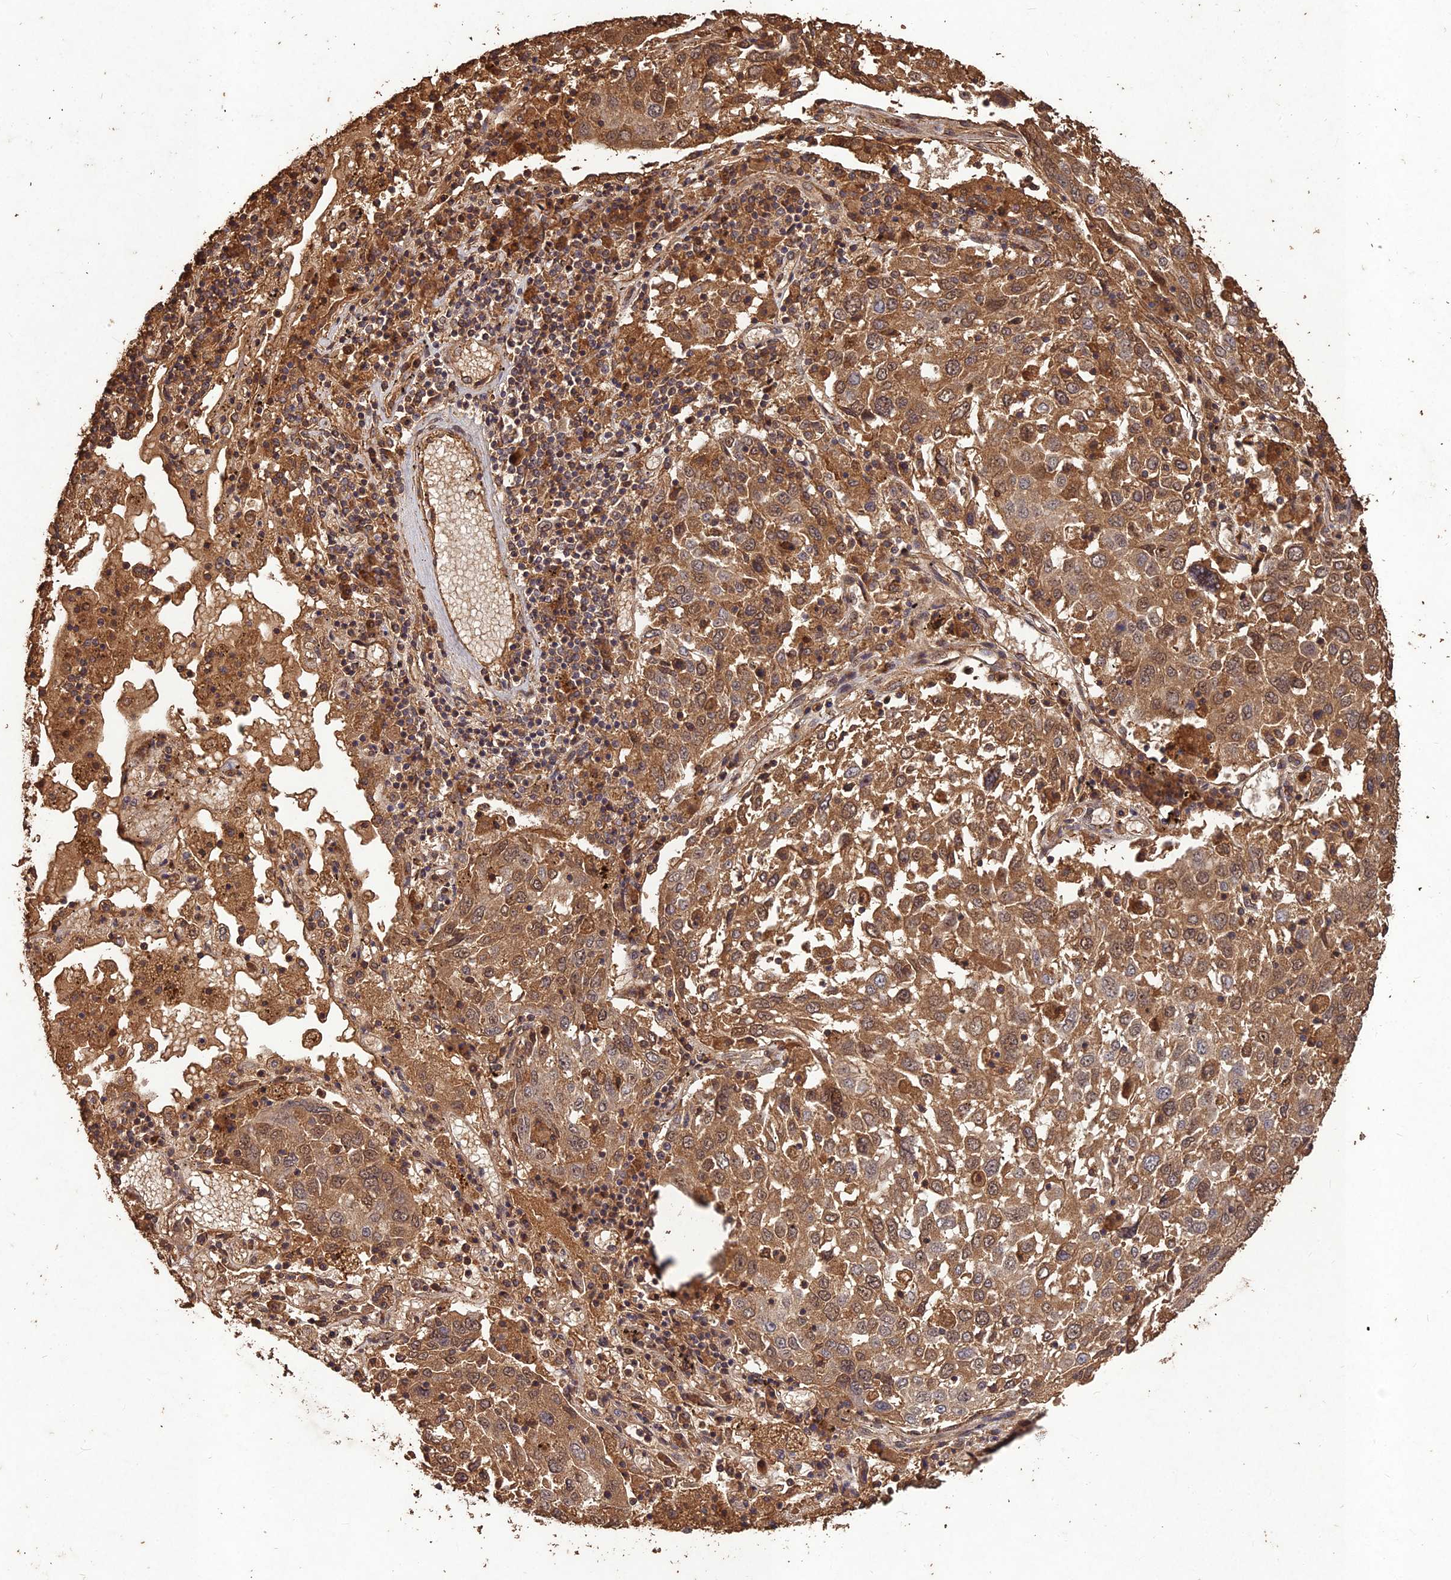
{"staining": {"intensity": "strong", "quantity": ">75%", "location": "cytoplasmic/membranous,nuclear"}, "tissue": "lung cancer", "cell_type": "Tumor cells", "image_type": "cancer", "snomed": [{"axis": "morphology", "description": "Squamous cell carcinoma, NOS"}, {"axis": "topography", "description": "Lung"}], "caption": "Brown immunohistochemical staining in human lung cancer (squamous cell carcinoma) exhibits strong cytoplasmic/membranous and nuclear positivity in about >75% of tumor cells. Using DAB (3,3'-diaminobenzidine) (brown) and hematoxylin (blue) stains, captured at high magnification using brightfield microscopy.", "gene": "SYMPK", "patient": {"sex": "male", "age": 65}}